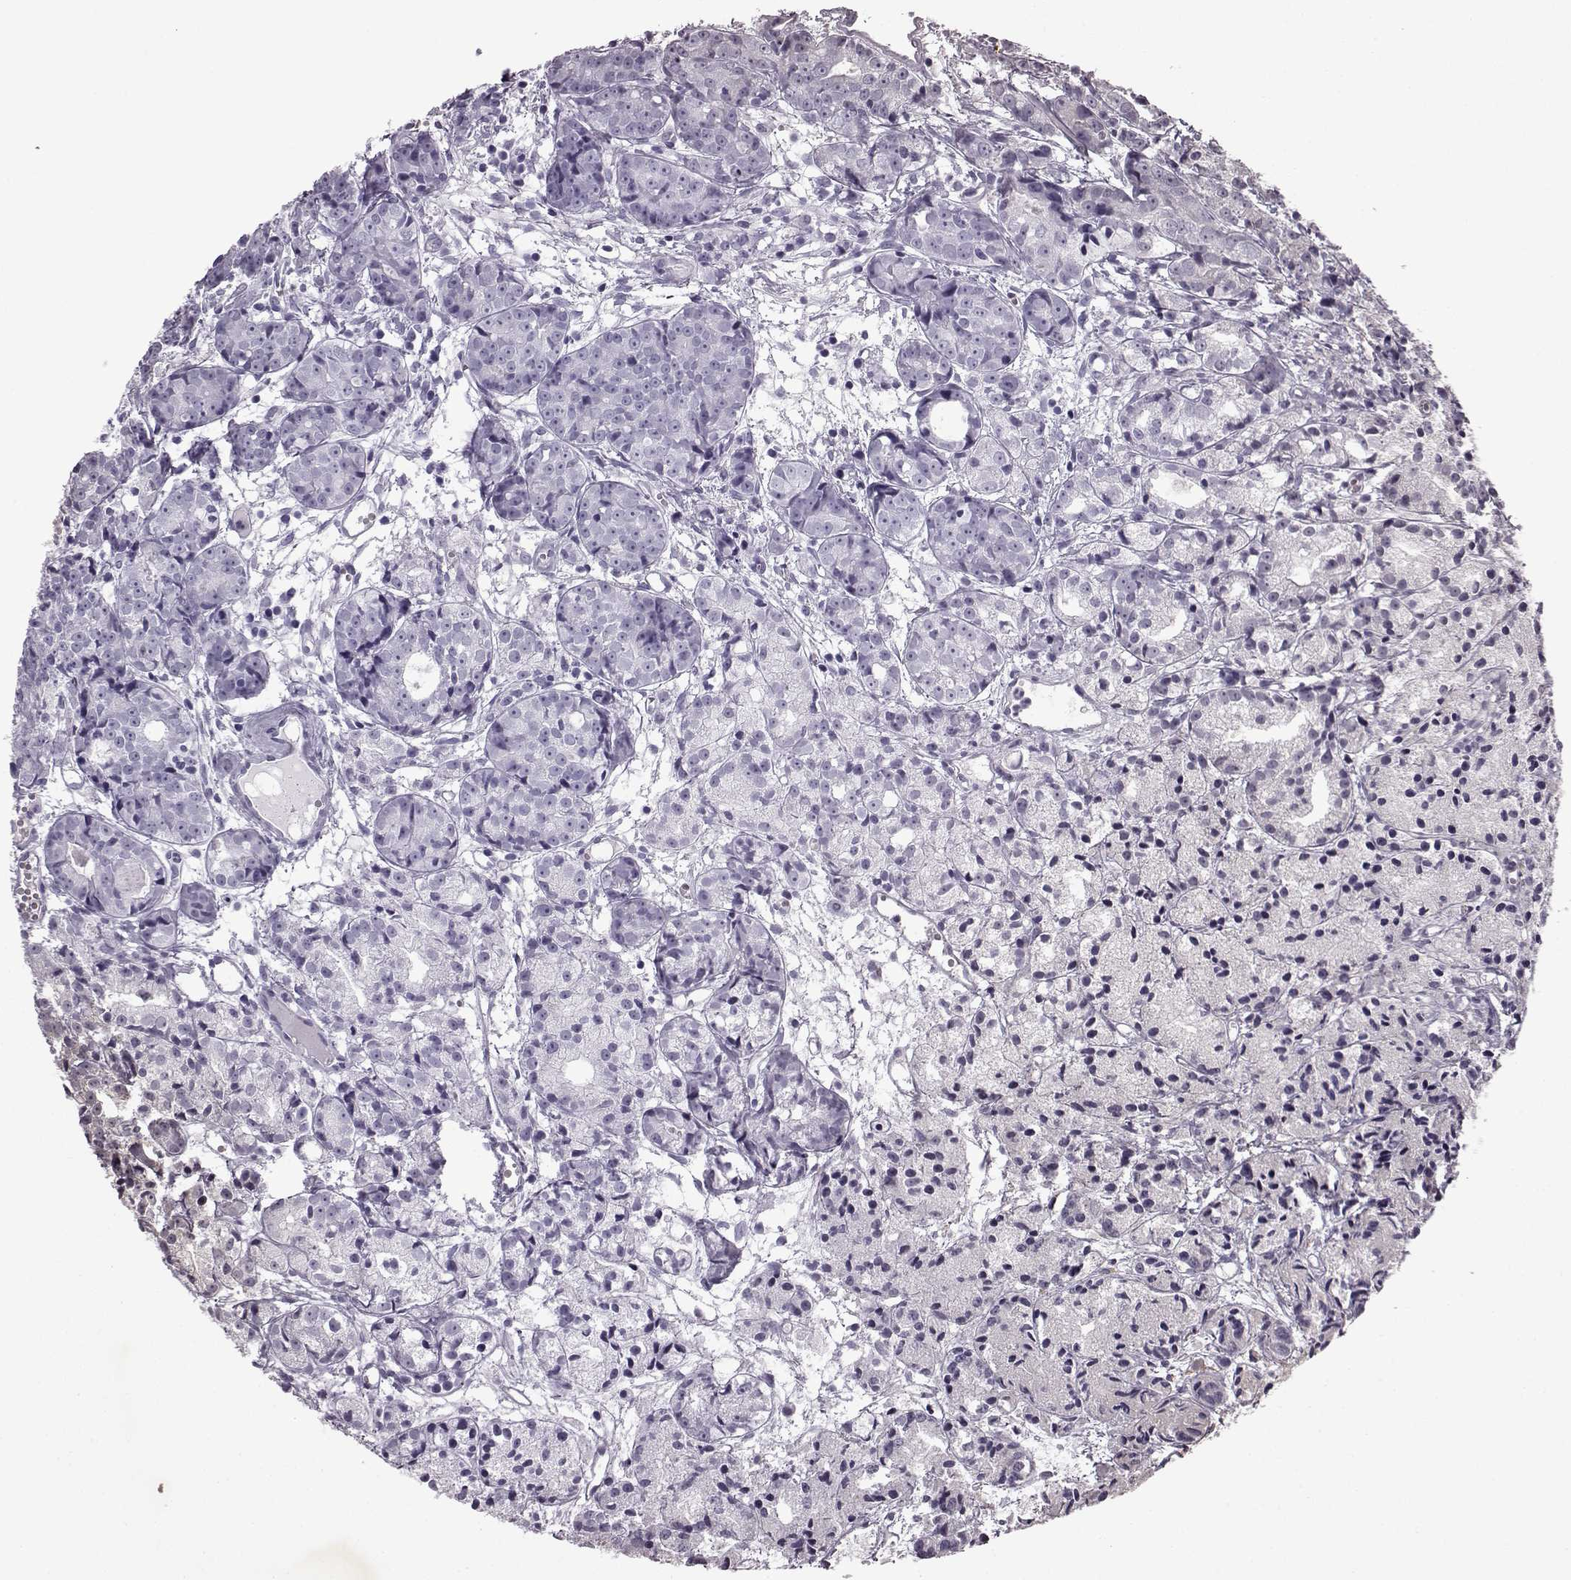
{"staining": {"intensity": "negative", "quantity": "none", "location": "none"}, "tissue": "prostate cancer", "cell_type": "Tumor cells", "image_type": "cancer", "snomed": [{"axis": "morphology", "description": "Adenocarcinoma, Medium grade"}, {"axis": "topography", "description": "Prostate"}], "caption": "DAB (3,3'-diaminobenzidine) immunohistochemical staining of prostate cancer (medium-grade adenocarcinoma) shows no significant positivity in tumor cells. (DAB immunohistochemistry (IHC) with hematoxylin counter stain).", "gene": "SLC28A2", "patient": {"sex": "male", "age": 74}}